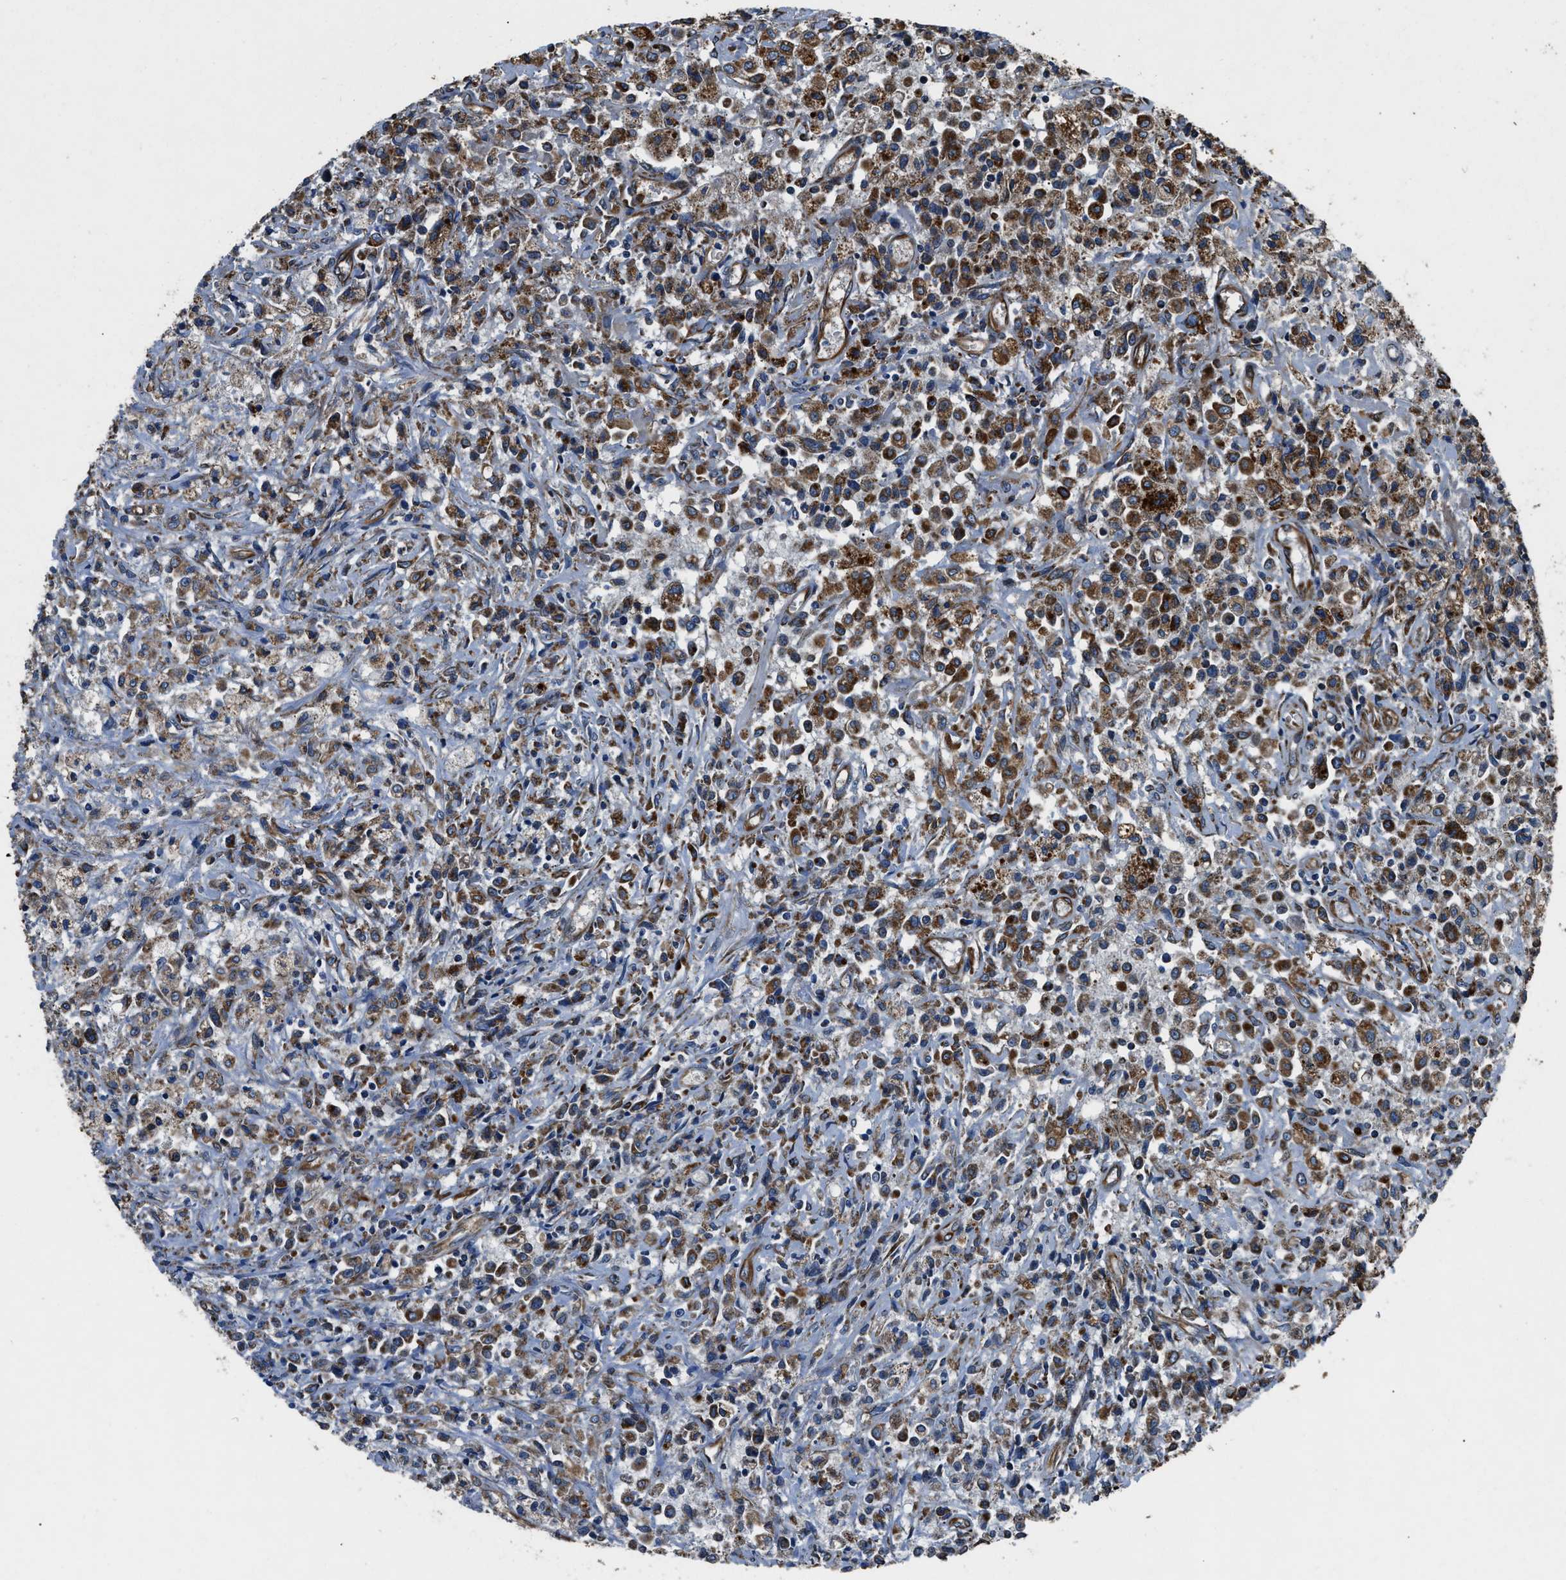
{"staining": {"intensity": "moderate", "quantity": ">75%", "location": "cytoplasmic/membranous"}, "tissue": "testis cancer", "cell_type": "Tumor cells", "image_type": "cancer", "snomed": [{"axis": "morphology", "description": "Carcinoma, Embryonal, NOS"}, {"axis": "topography", "description": "Testis"}], "caption": "Tumor cells display moderate cytoplasmic/membranous expression in about >75% of cells in testis embryonal carcinoma. (IHC, brightfield microscopy, high magnification).", "gene": "OGDH", "patient": {"sex": "male", "age": 2}}